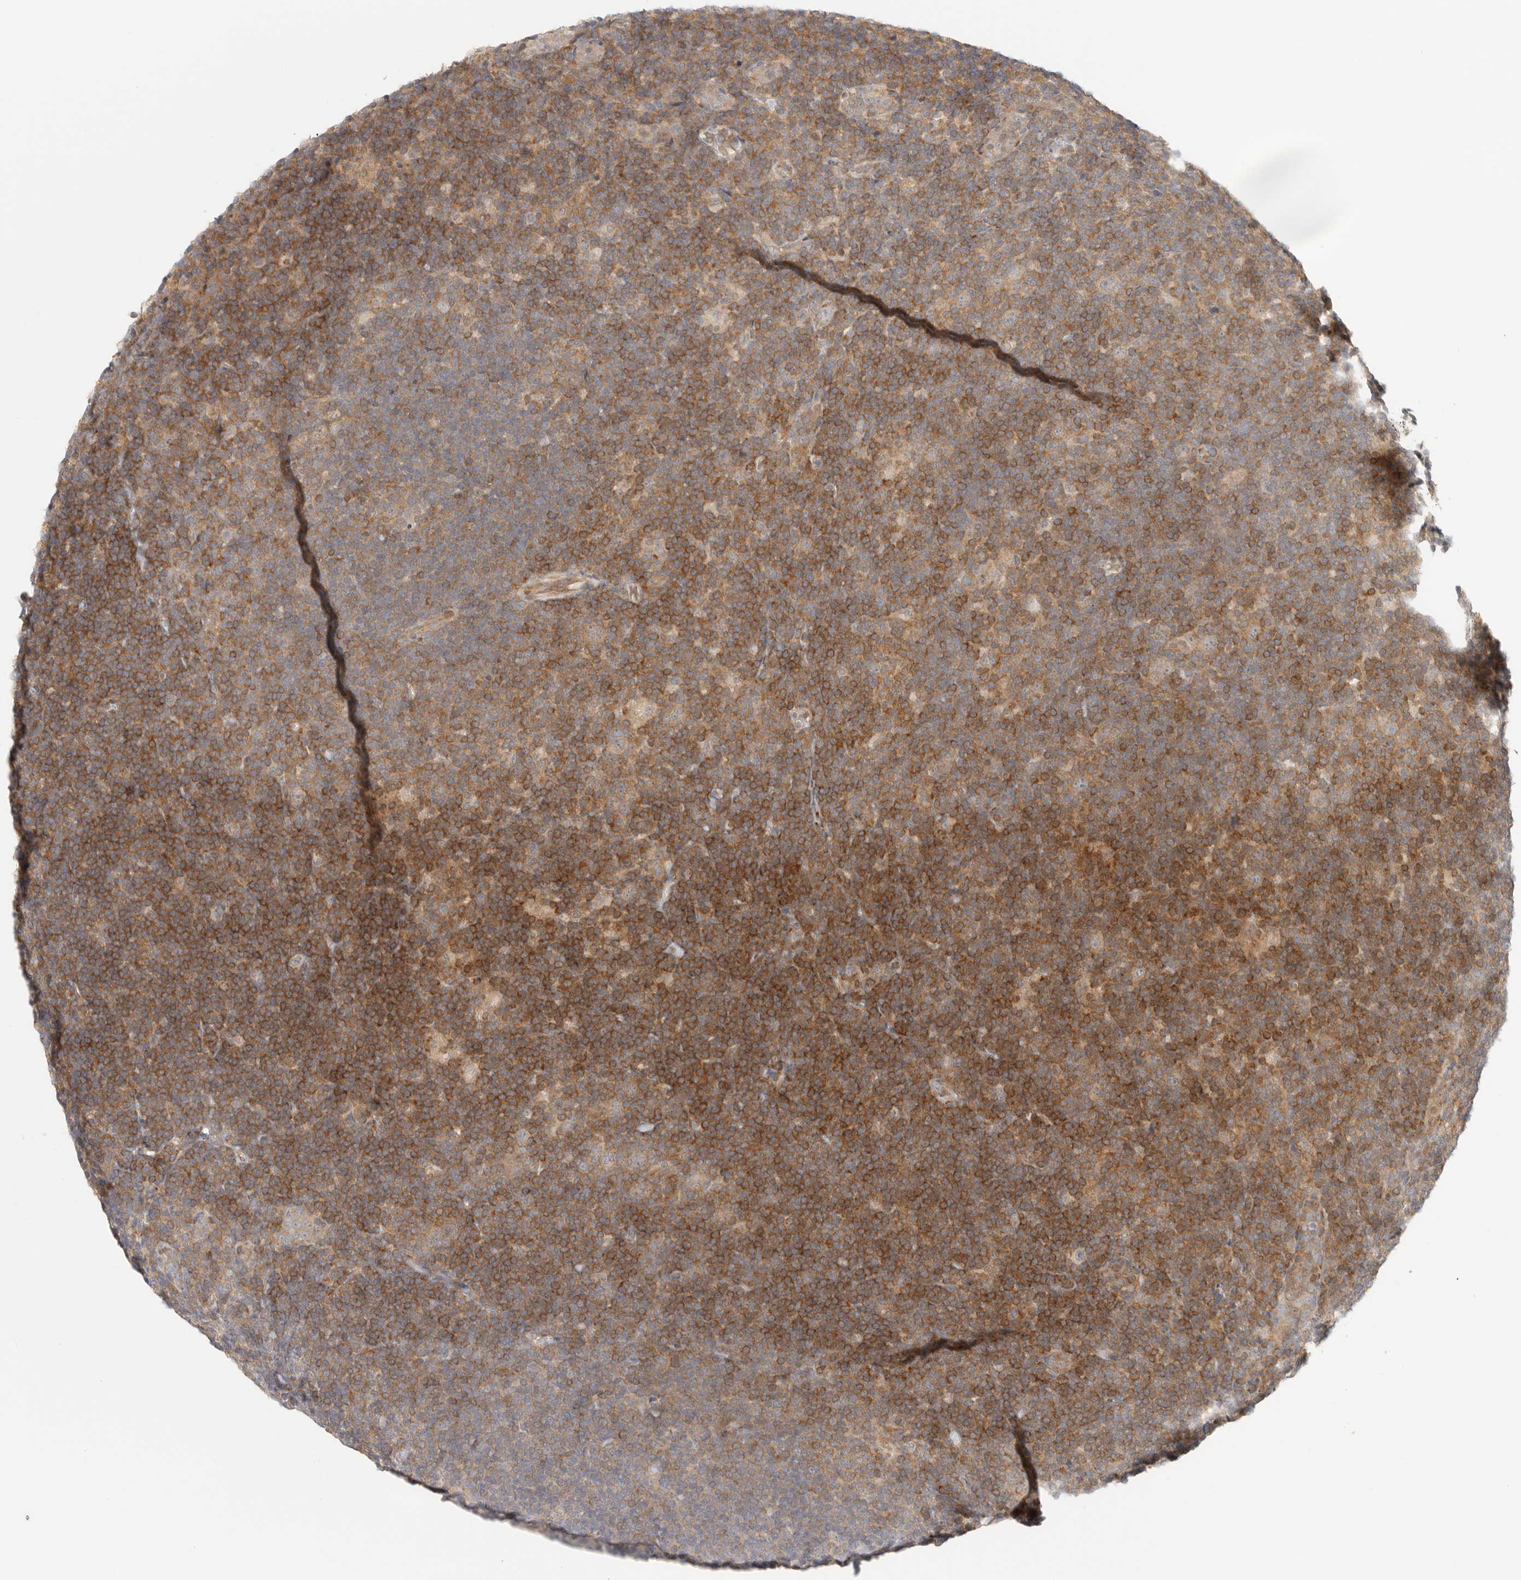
{"staining": {"intensity": "weak", "quantity": "25%-75%", "location": "cytoplasmic/membranous"}, "tissue": "lymphoma", "cell_type": "Tumor cells", "image_type": "cancer", "snomed": [{"axis": "morphology", "description": "Hodgkin's disease, NOS"}, {"axis": "topography", "description": "Lymph node"}], "caption": "Immunohistochemistry (IHC) of human lymphoma exhibits low levels of weak cytoplasmic/membranous expression in approximately 25%-75% of tumor cells.", "gene": "HDAC6", "patient": {"sex": "female", "age": 57}}